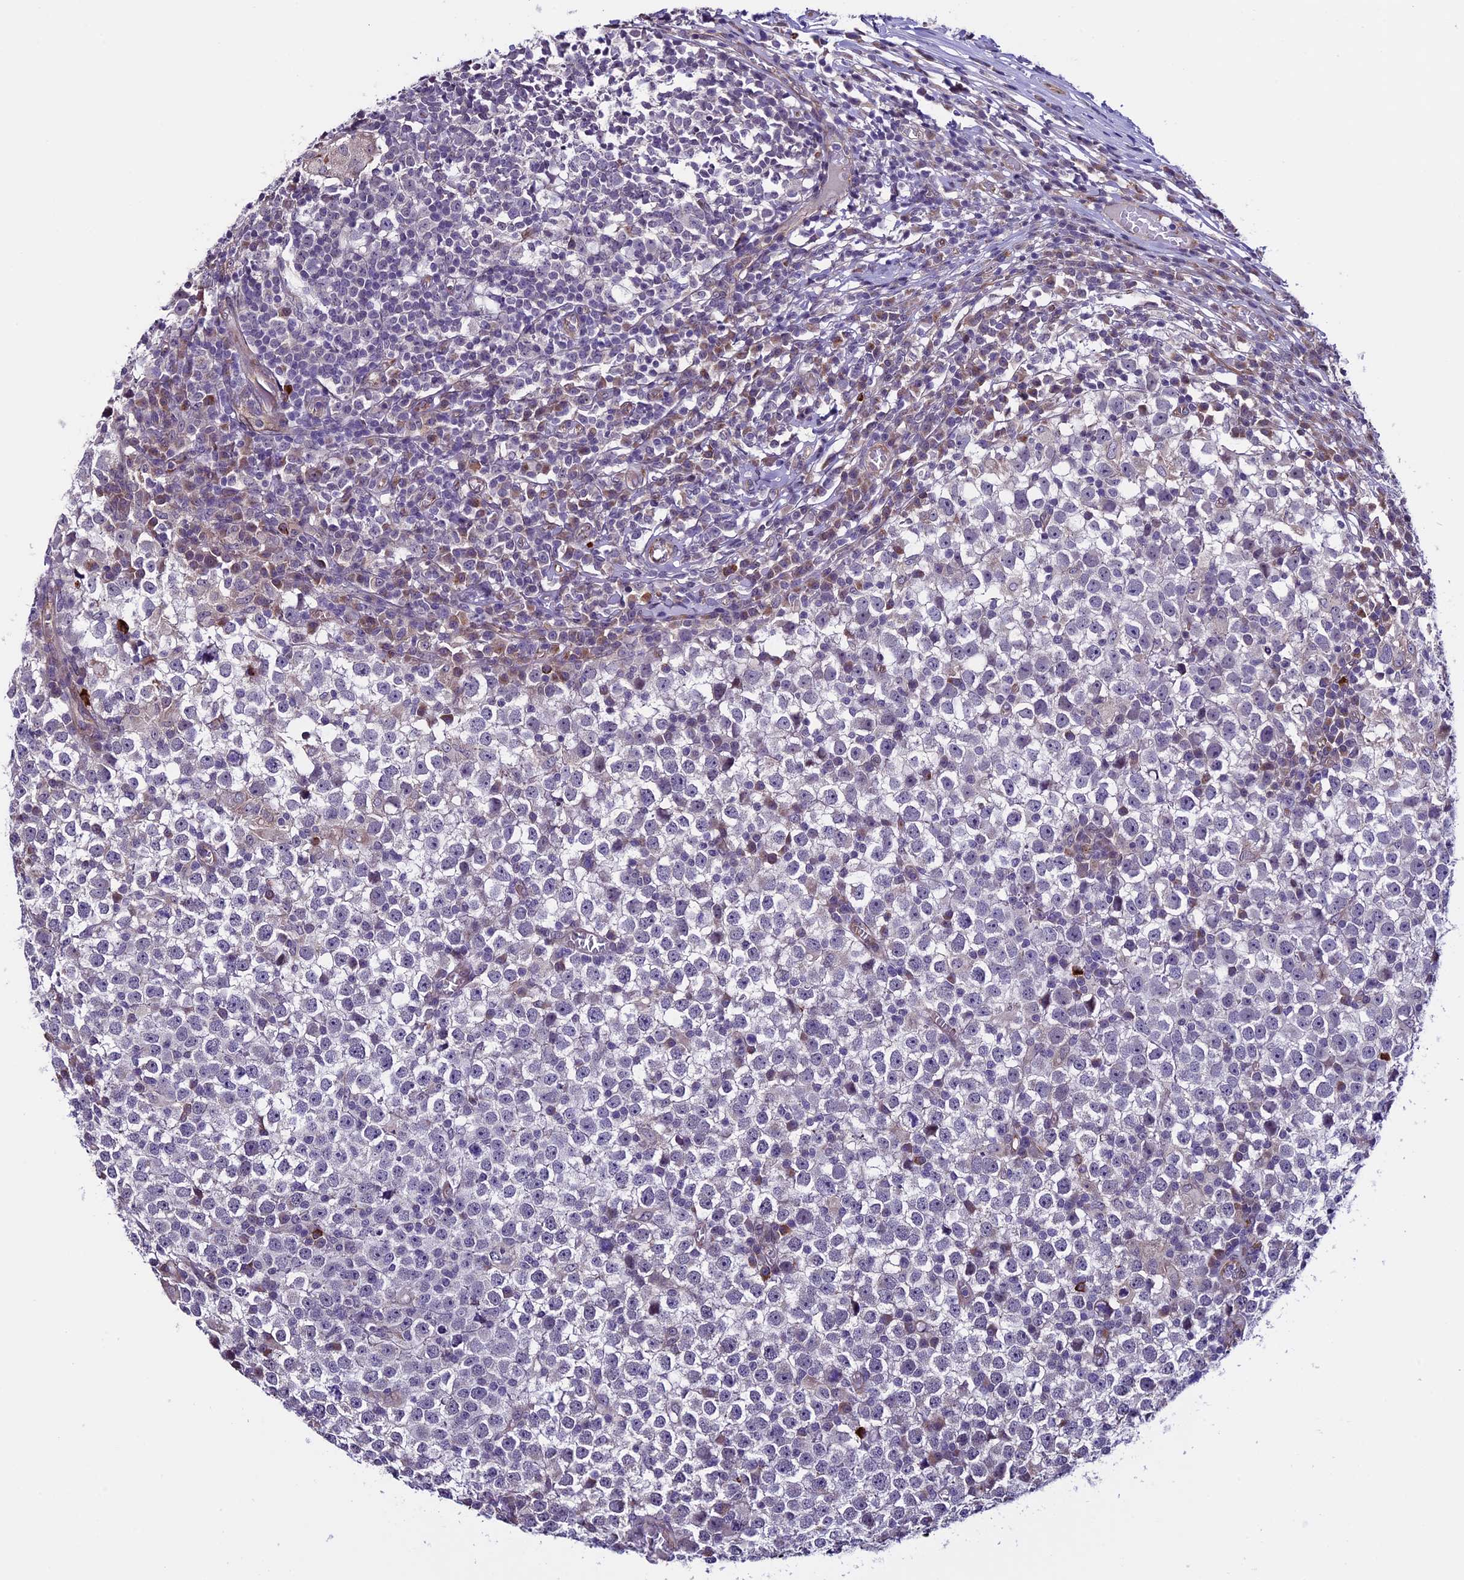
{"staining": {"intensity": "negative", "quantity": "none", "location": "none"}, "tissue": "testis cancer", "cell_type": "Tumor cells", "image_type": "cancer", "snomed": [{"axis": "morphology", "description": "Seminoma, NOS"}, {"axis": "topography", "description": "Testis"}], "caption": "Immunohistochemical staining of testis cancer (seminoma) demonstrates no significant positivity in tumor cells.", "gene": "TMEM171", "patient": {"sex": "male", "age": 65}}